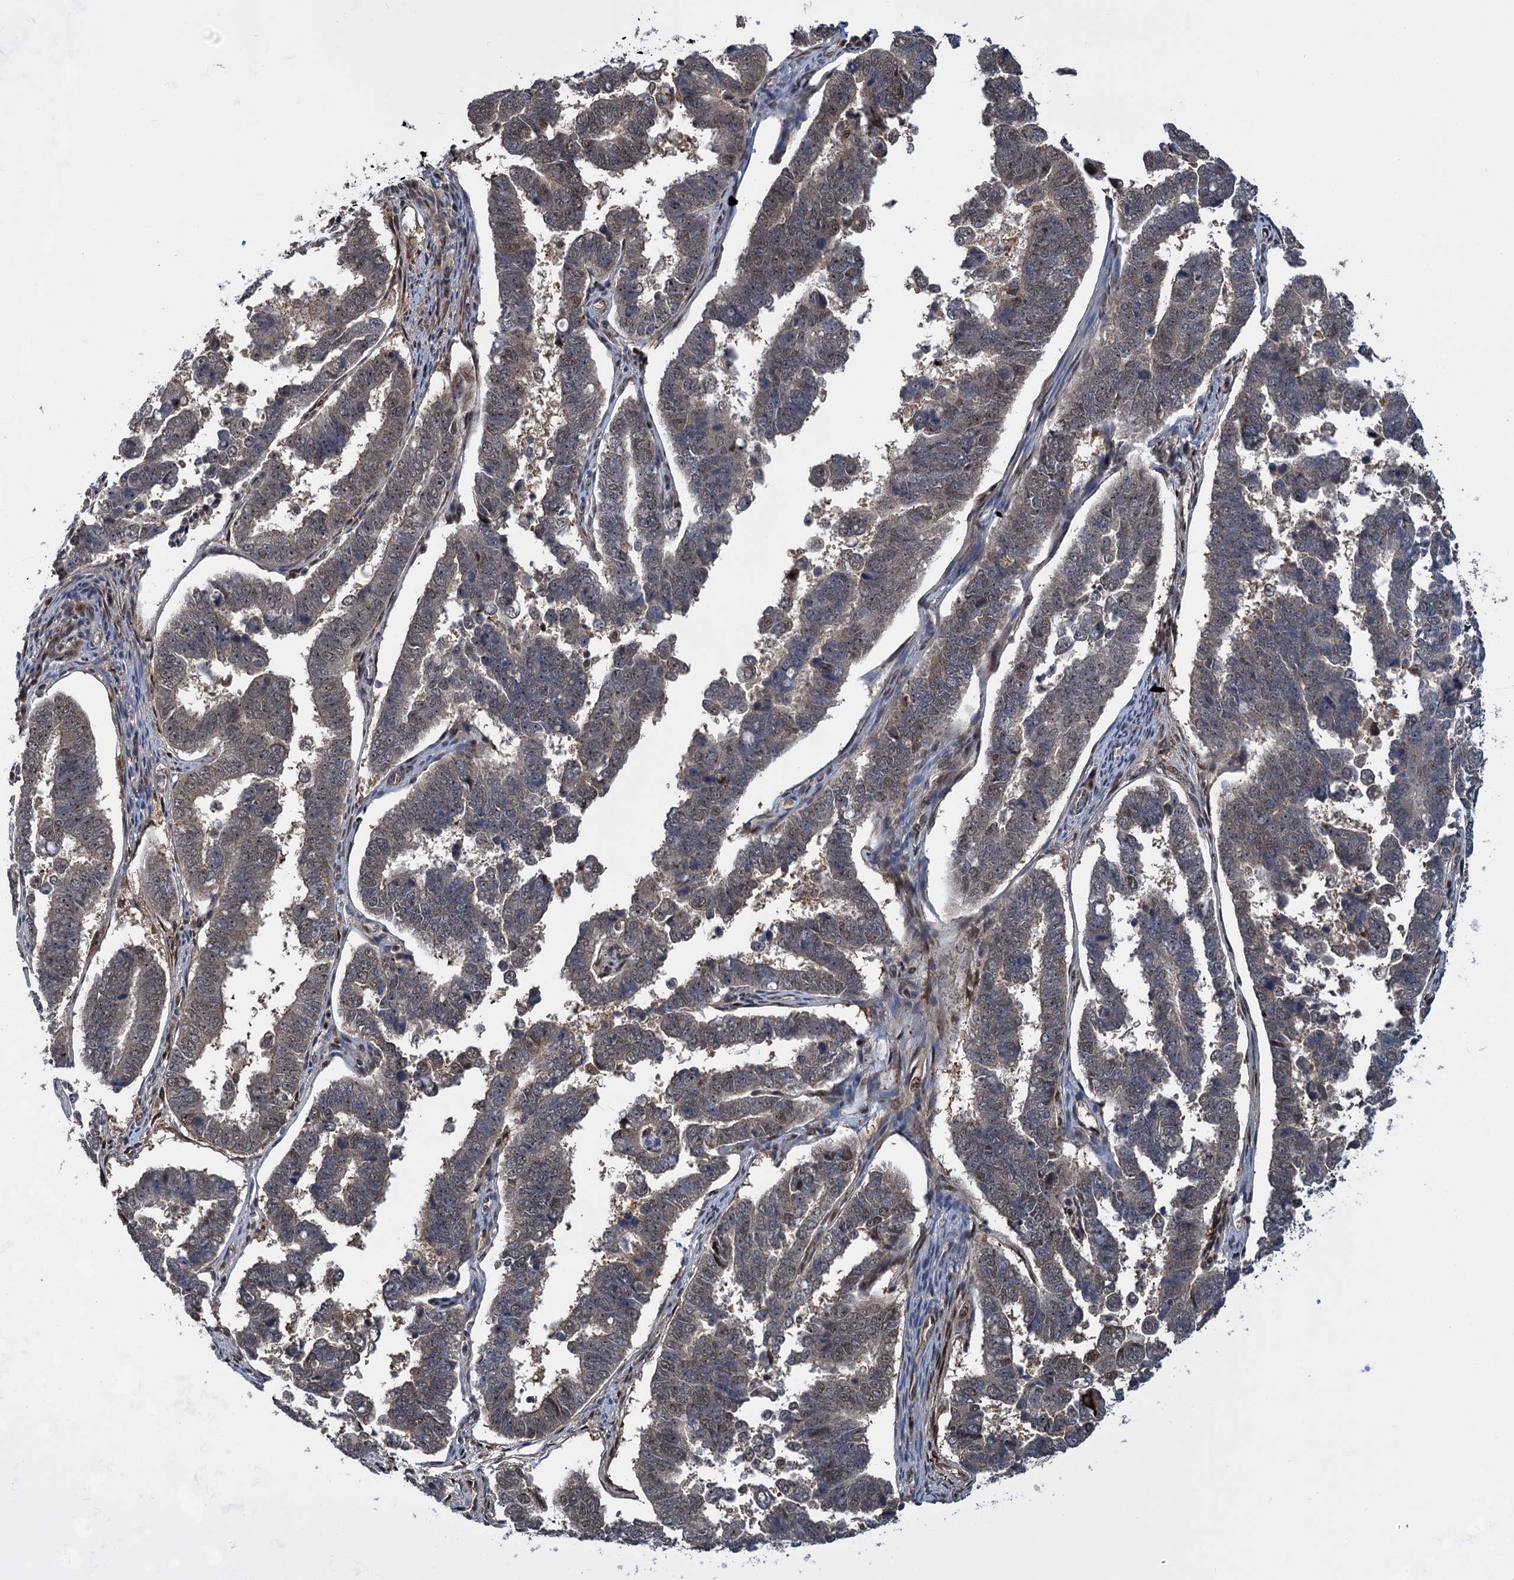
{"staining": {"intensity": "weak", "quantity": "25%-75%", "location": "cytoplasmic/membranous,nuclear"}, "tissue": "endometrial cancer", "cell_type": "Tumor cells", "image_type": "cancer", "snomed": [{"axis": "morphology", "description": "Adenocarcinoma, NOS"}, {"axis": "topography", "description": "Endometrium"}], "caption": "Endometrial cancer (adenocarcinoma) tissue shows weak cytoplasmic/membranous and nuclear expression in approximately 25%-75% of tumor cells, visualized by immunohistochemistry. (Brightfield microscopy of DAB IHC at high magnification).", "gene": "GPBP1", "patient": {"sex": "female", "age": 75}}